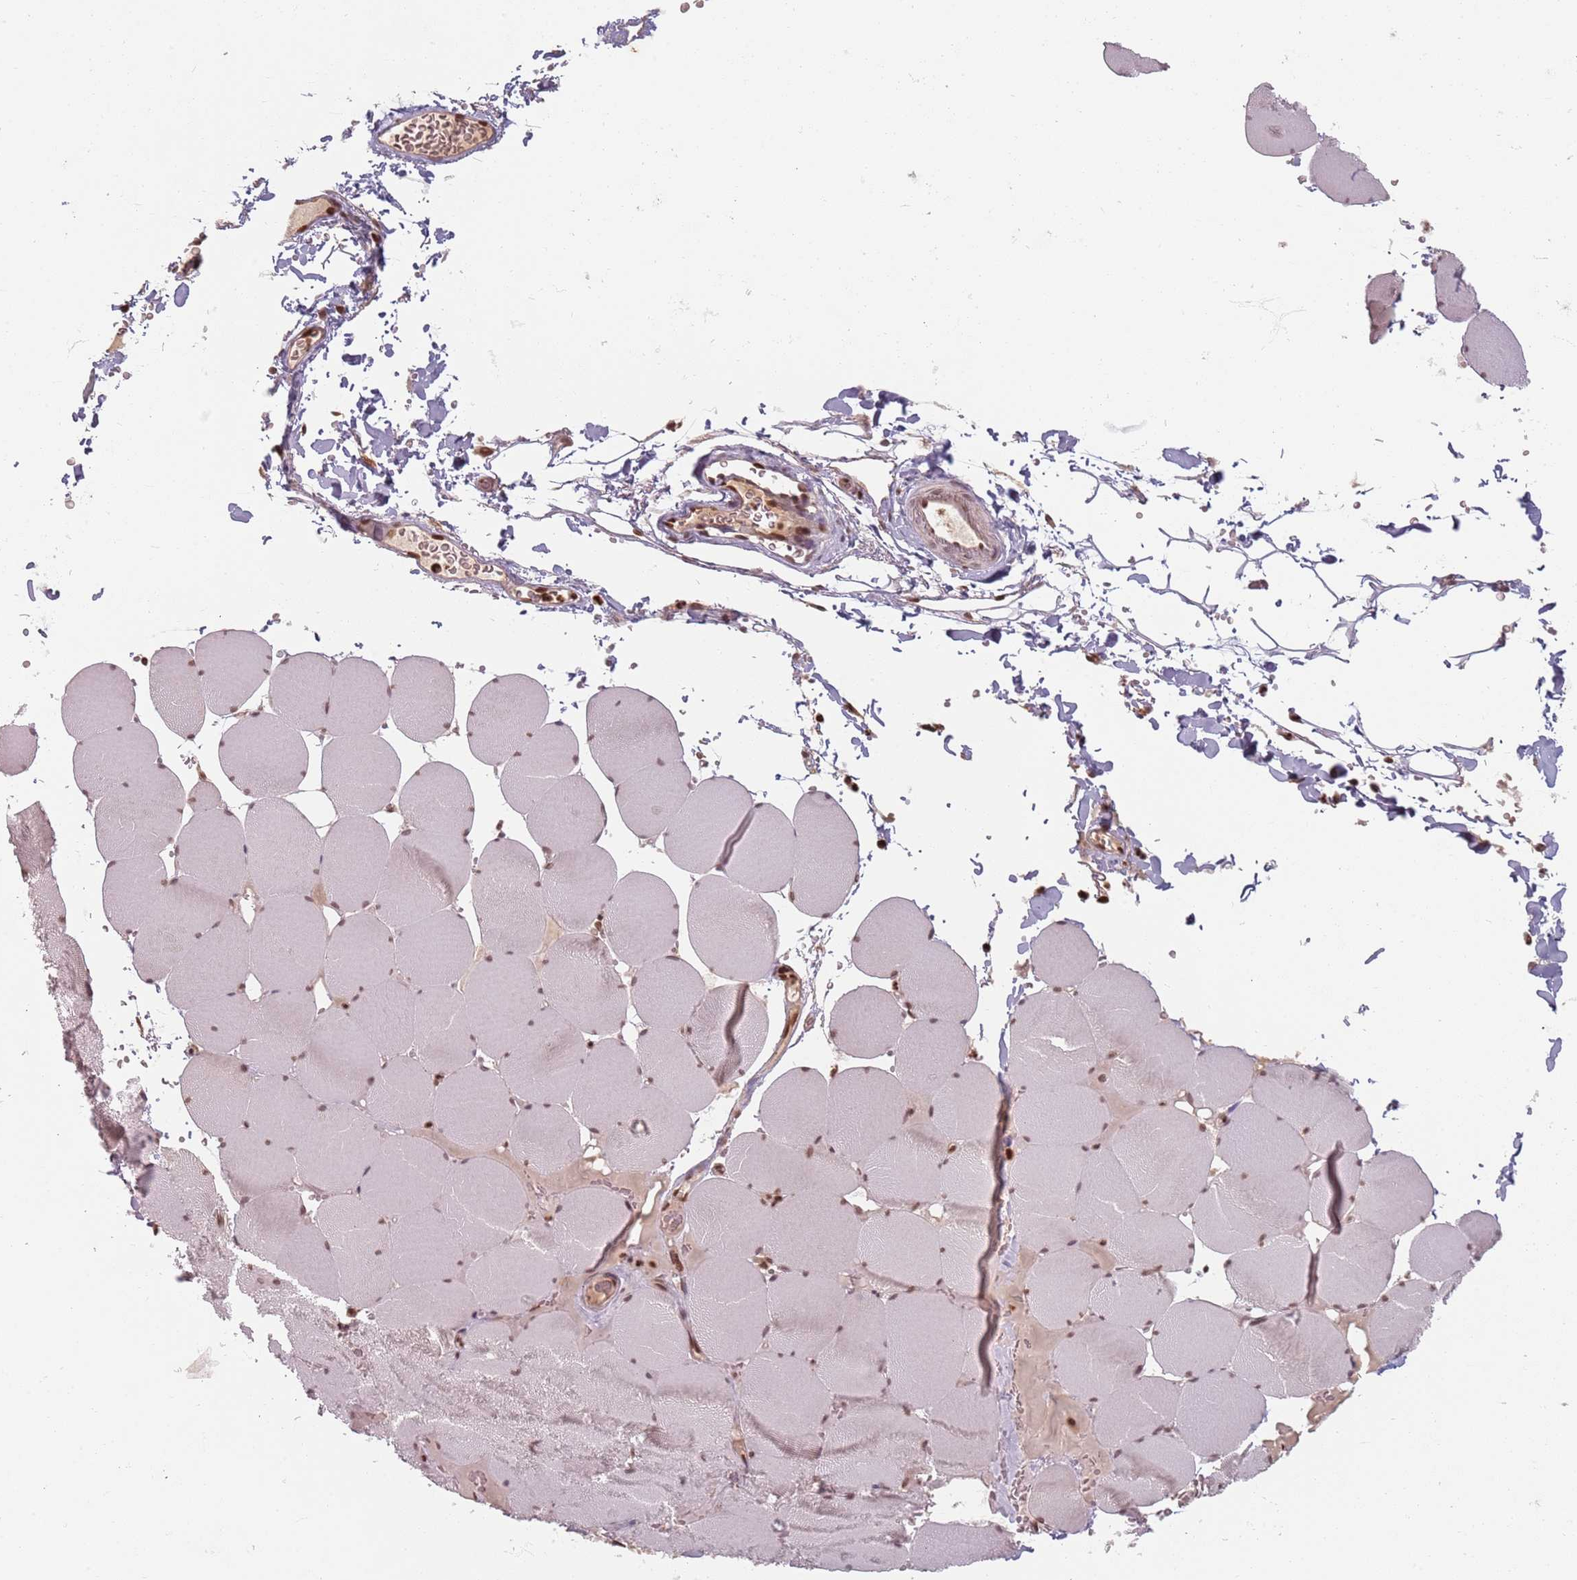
{"staining": {"intensity": "weak", "quantity": "25%-75%", "location": "cytoplasmic/membranous"}, "tissue": "skeletal muscle", "cell_type": "Myocytes", "image_type": "normal", "snomed": [{"axis": "morphology", "description": "Normal tissue, NOS"}, {"axis": "topography", "description": "Skeletal muscle"}, {"axis": "topography", "description": "Head-Neck"}], "caption": "A low amount of weak cytoplasmic/membranous staining is appreciated in about 25%-75% of myocytes in normal skeletal muscle. (IHC, brightfield microscopy, high magnification).", "gene": "NUP50", "patient": {"sex": "male", "age": 66}}